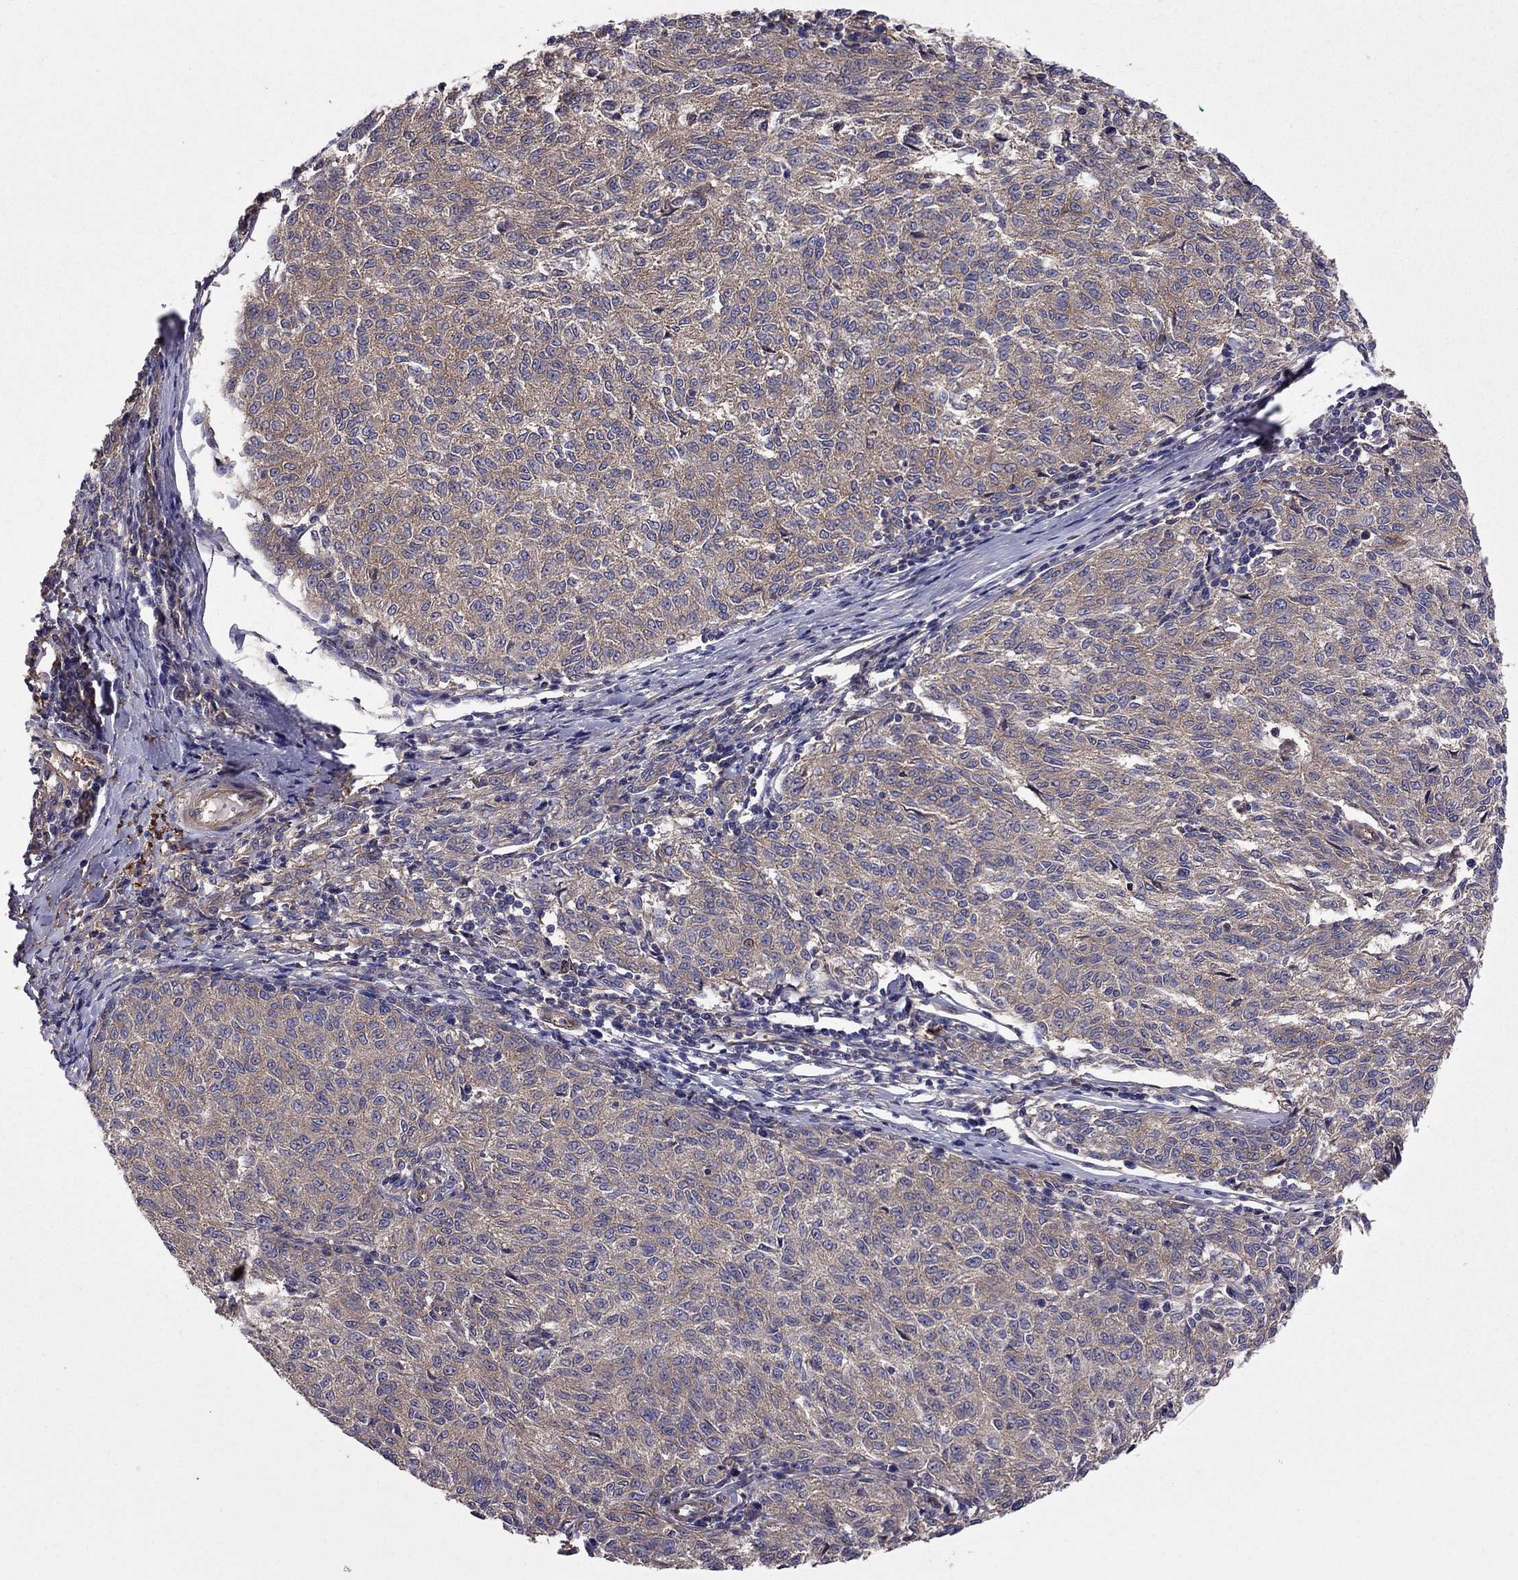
{"staining": {"intensity": "weak", "quantity": ">75%", "location": "cytoplasmic/membranous"}, "tissue": "melanoma", "cell_type": "Tumor cells", "image_type": "cancer", "snomed": [{"axis": "morphology", "description": "Malignant melanoma, NOS"}, {"axis": "topography", "description": "Skin"}], "caption": "The micrograph shows staining of melanoma, revealing weak cytoplasmic/membranous protein staining (brown color) within tumor cells. (DAB IHC, brown staining for protein, blue staining for nuclei).", "gene": "ITGB1", "patient": {"sex": "female", "age": 72}}